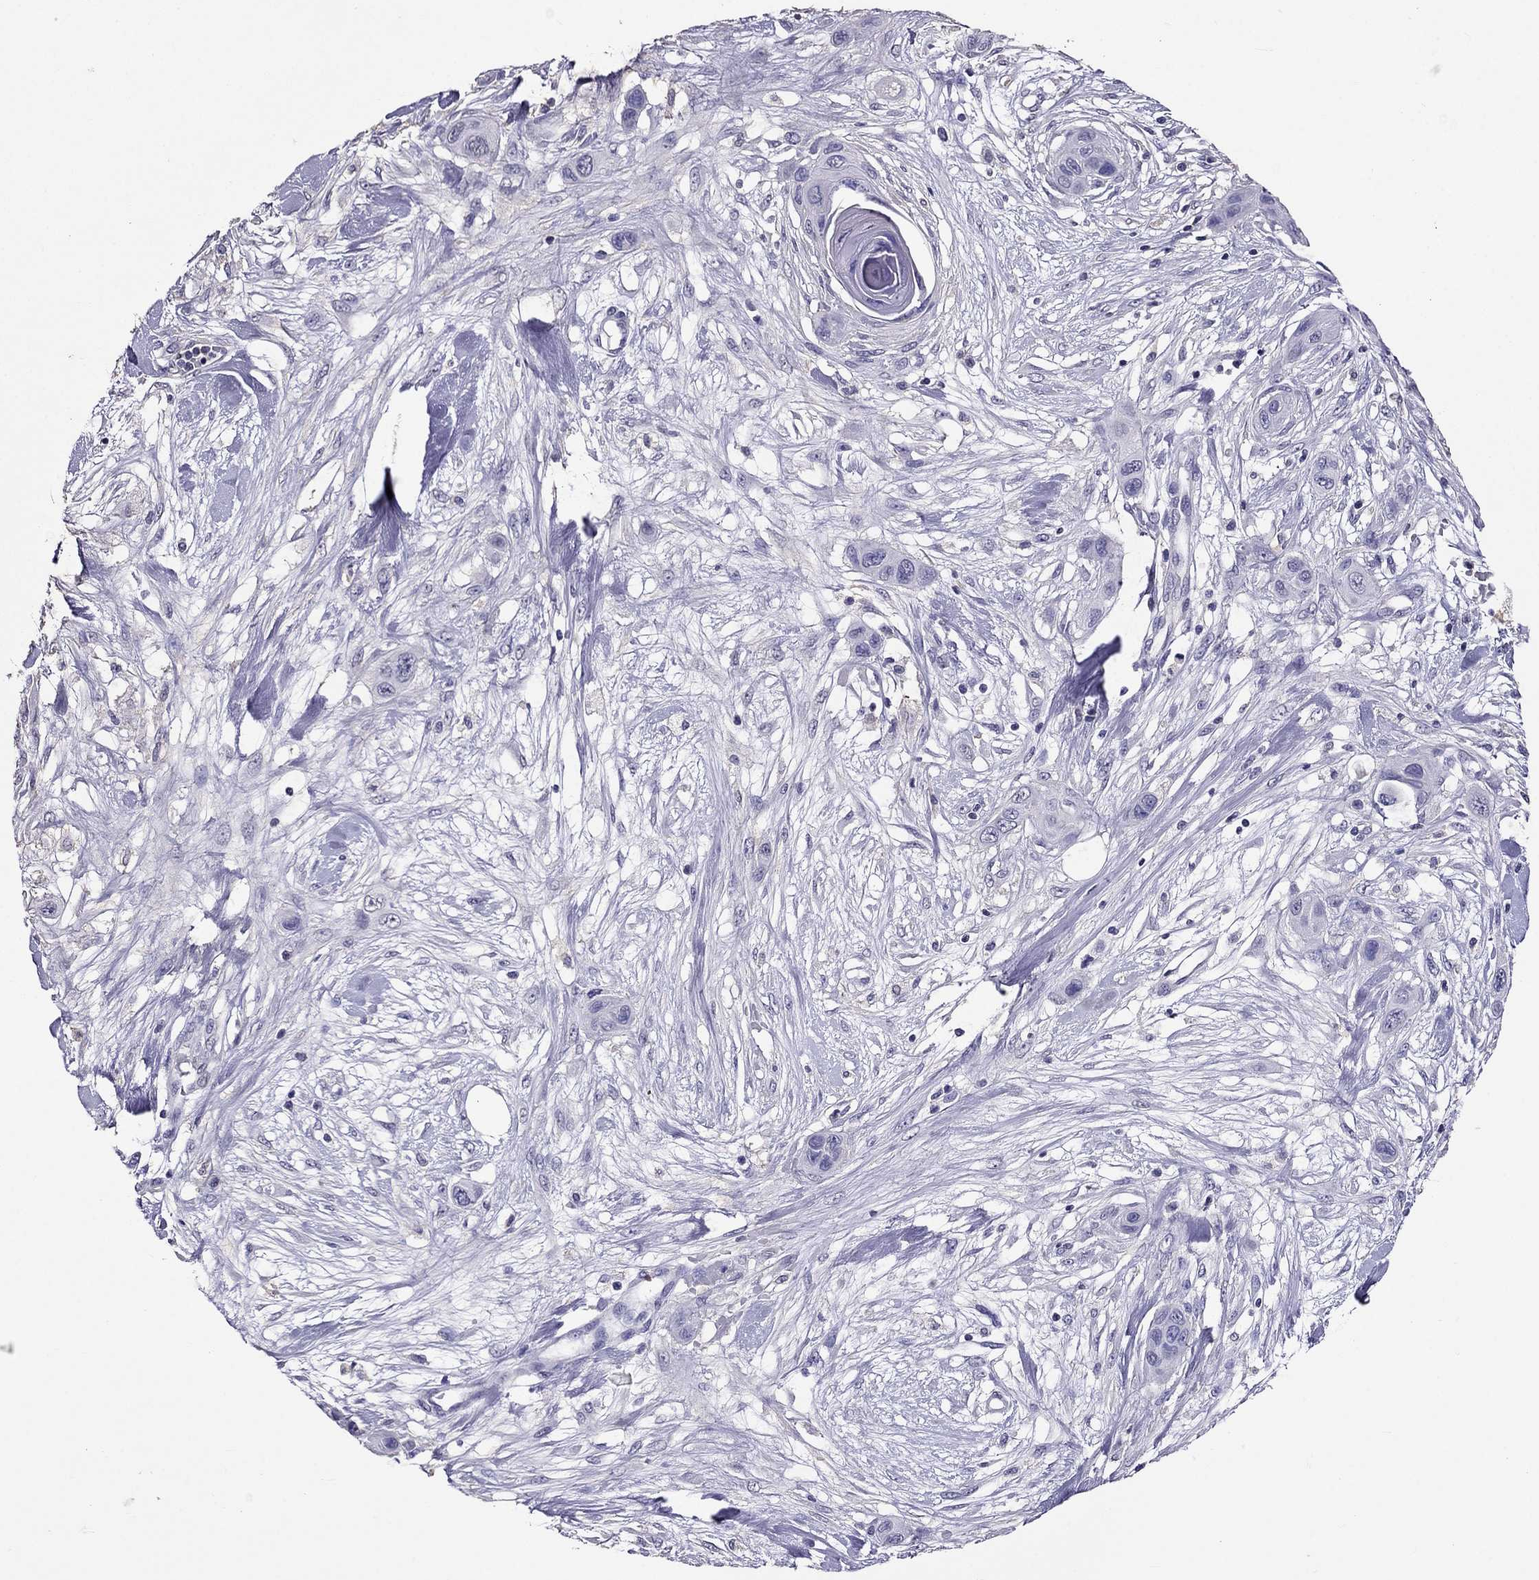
{"staining": {"intensity": "negative", "quantity": "none", "location": "none"}, "tissue": "skin cancer", "cell_type": "Tumor cells", "image_type": "cancer", "snomed": [{"axis": "morphology", "description": "Squamous cell carcinoma, NOS"}, {"axis": "topography", "description": "Skin"}], "caption": "Photomicrograph shows no significant protein staining in tumor cells of squamous cell carcinoma (skin).", "gene": "NKX3-1", "patient": {"sex": "male", "age": 79}}